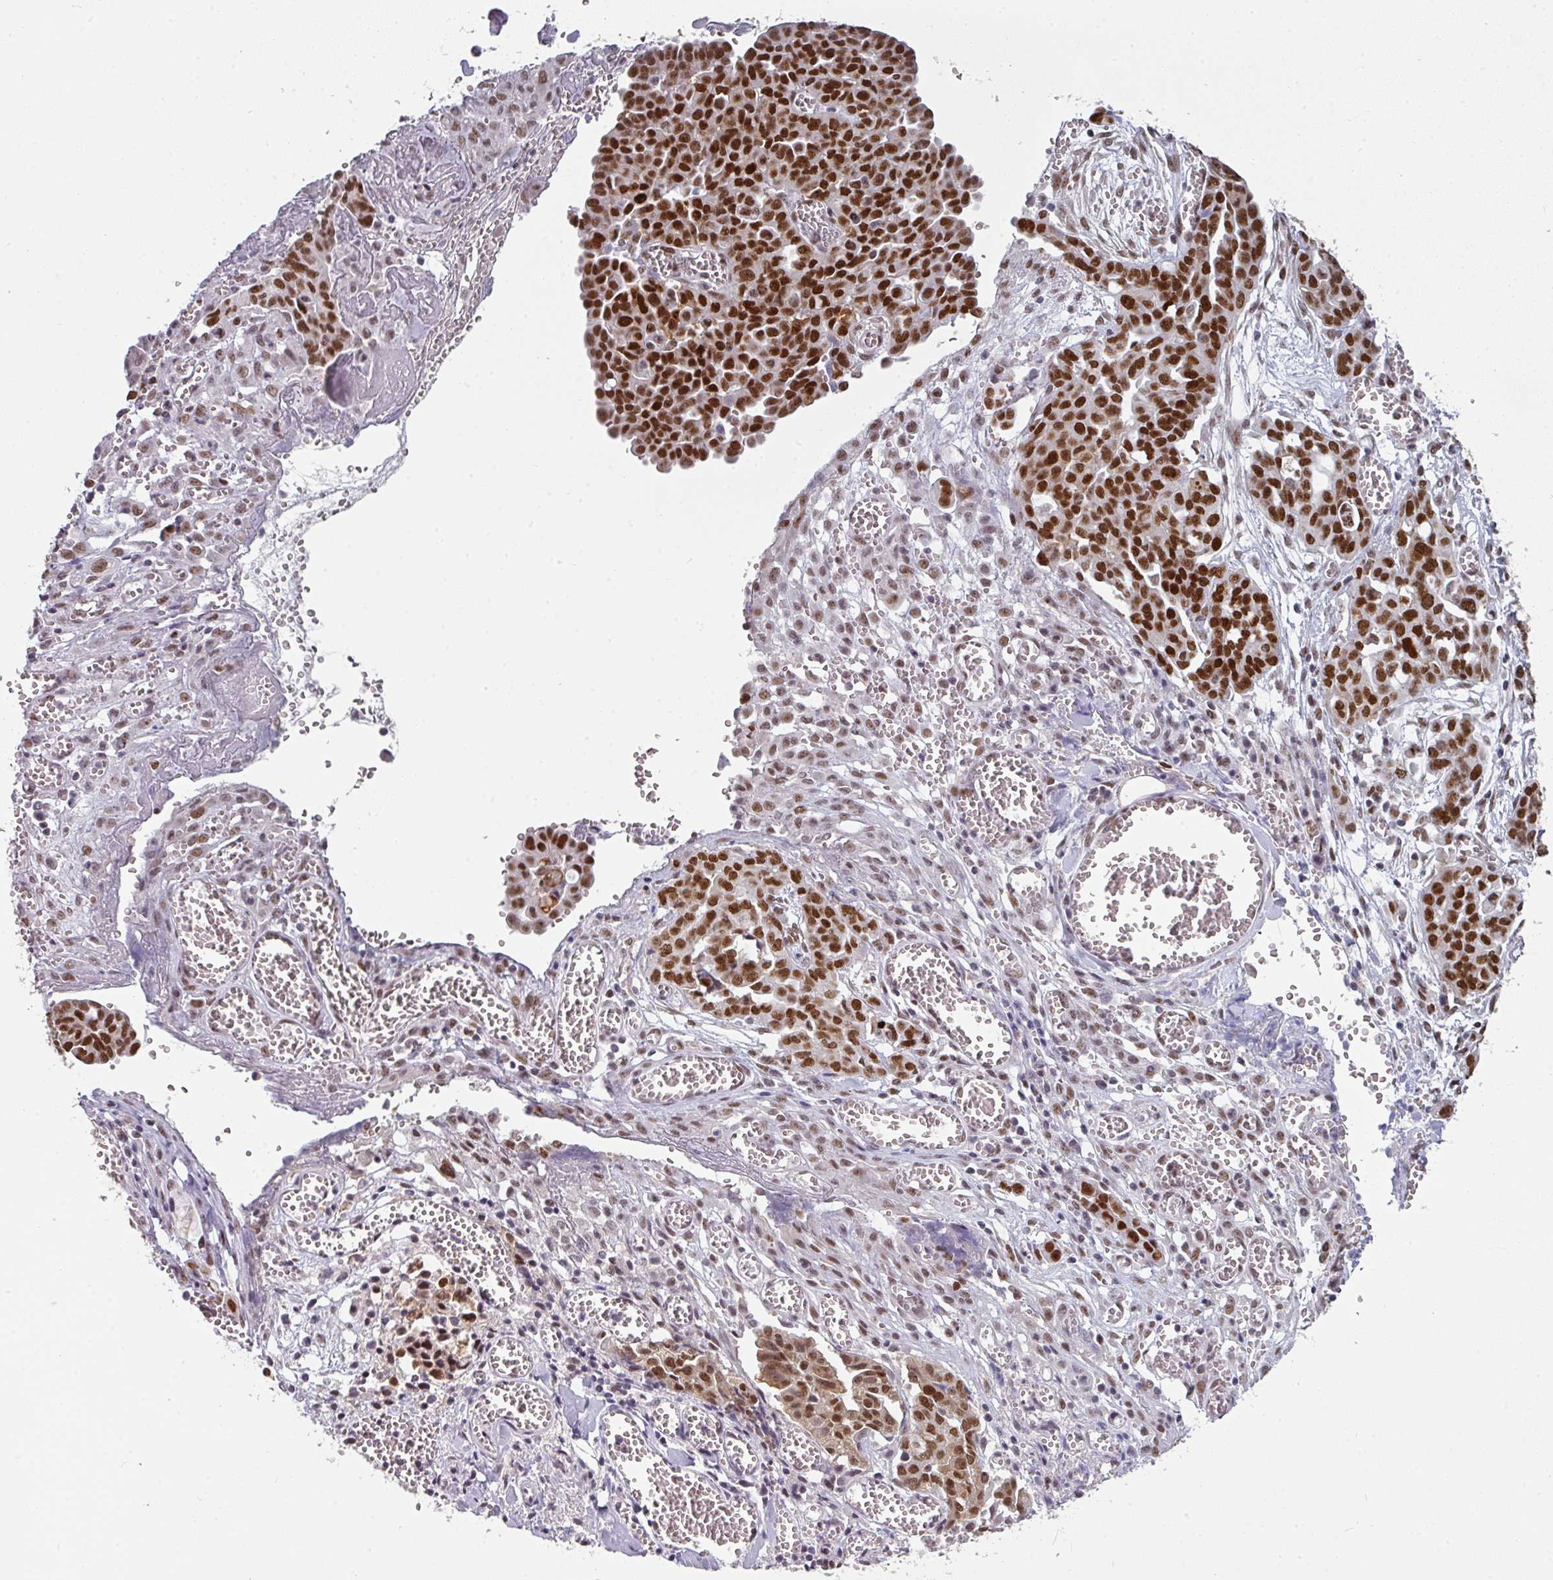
{"staining": {"intensity": "strong", "quantity": ">75%", "location": "nuclear"}, "tissue": "ovarian cancer", "cell_type": "Tumor cells", "image_type": "cancer", "snomed": [{"axis": "morphology", "description": "Cystadenocarcinoma, serous, NOS"}, {"axis": "topography", "description": "Soft tissue"}, {"axis": "topography", "description": "Ovary"}], "caption": "Protein positivity by immunohistochemistry exhibits strong nuclear staining in about >75% of tumor cells in ovarian serous cystadenocarcinoma. (IHC, brightfield microscopy, high magnification).", "gene": "RAD50", "patient": {"sex": "female", "age": 57}}